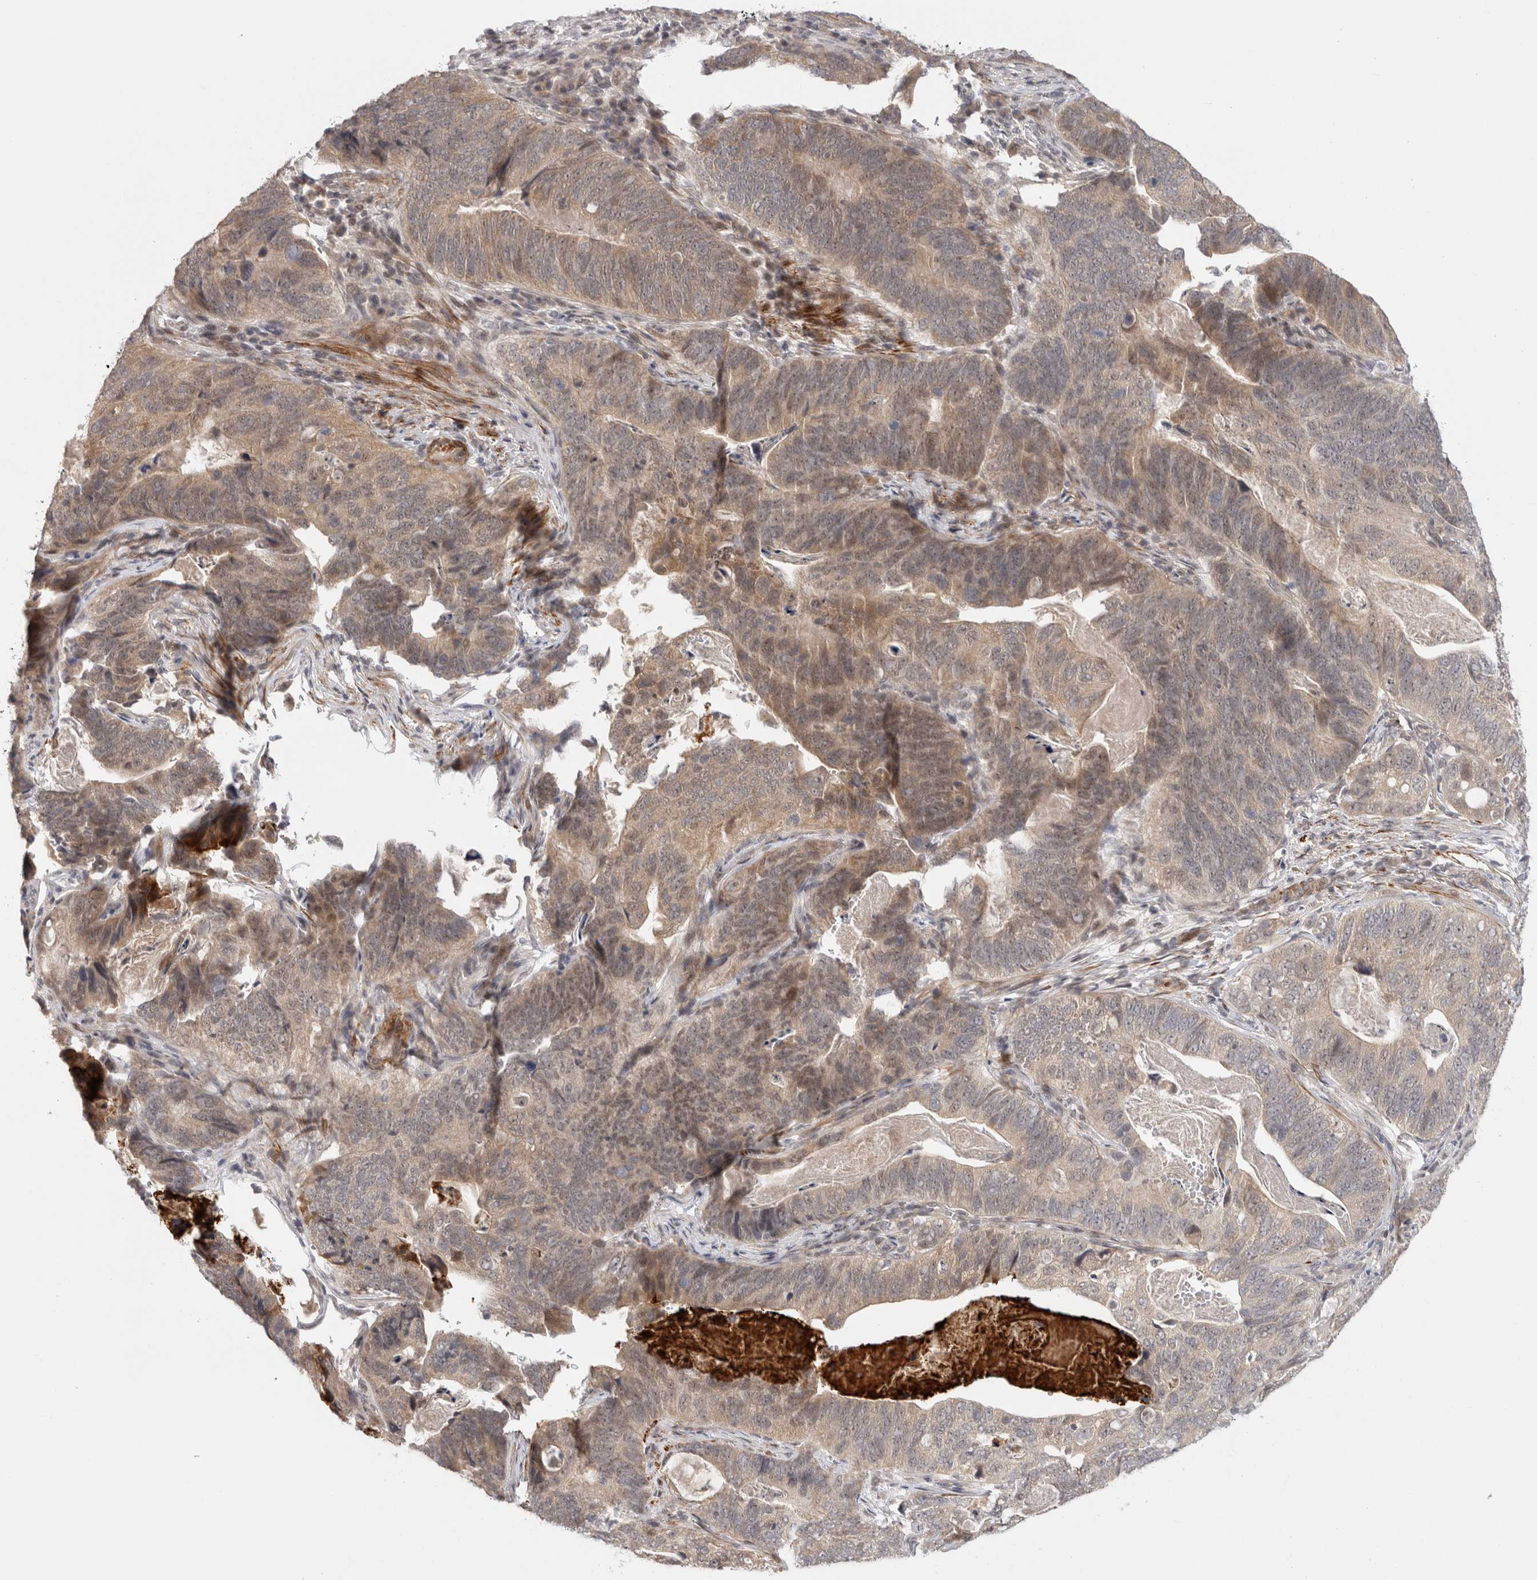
{"staining": {"intensity": "weak", "quantity": ">75%", "location": "cytoplasmic/membranous"}, "tissue": "stomach cancer", "cell_type": "Tumor cells", "image_type": "cancer", "snomed": [{"axis": "morphology", "description": "Normal tissue, NOS"}, {"axis": "morphology", "description": "Adenocarcinoma, NOS"}, {"axis": "topography", "description": "Stomach"}], "caption": "Immunohistochemical staining of adenocarcinoma (stomach) exhibits low levels of weak cytoplasmic/membranous protein expression in approximately >75% of tumor cells.", "gene": "ZNF318", "patient": {"sex": "female", "age": 89}}